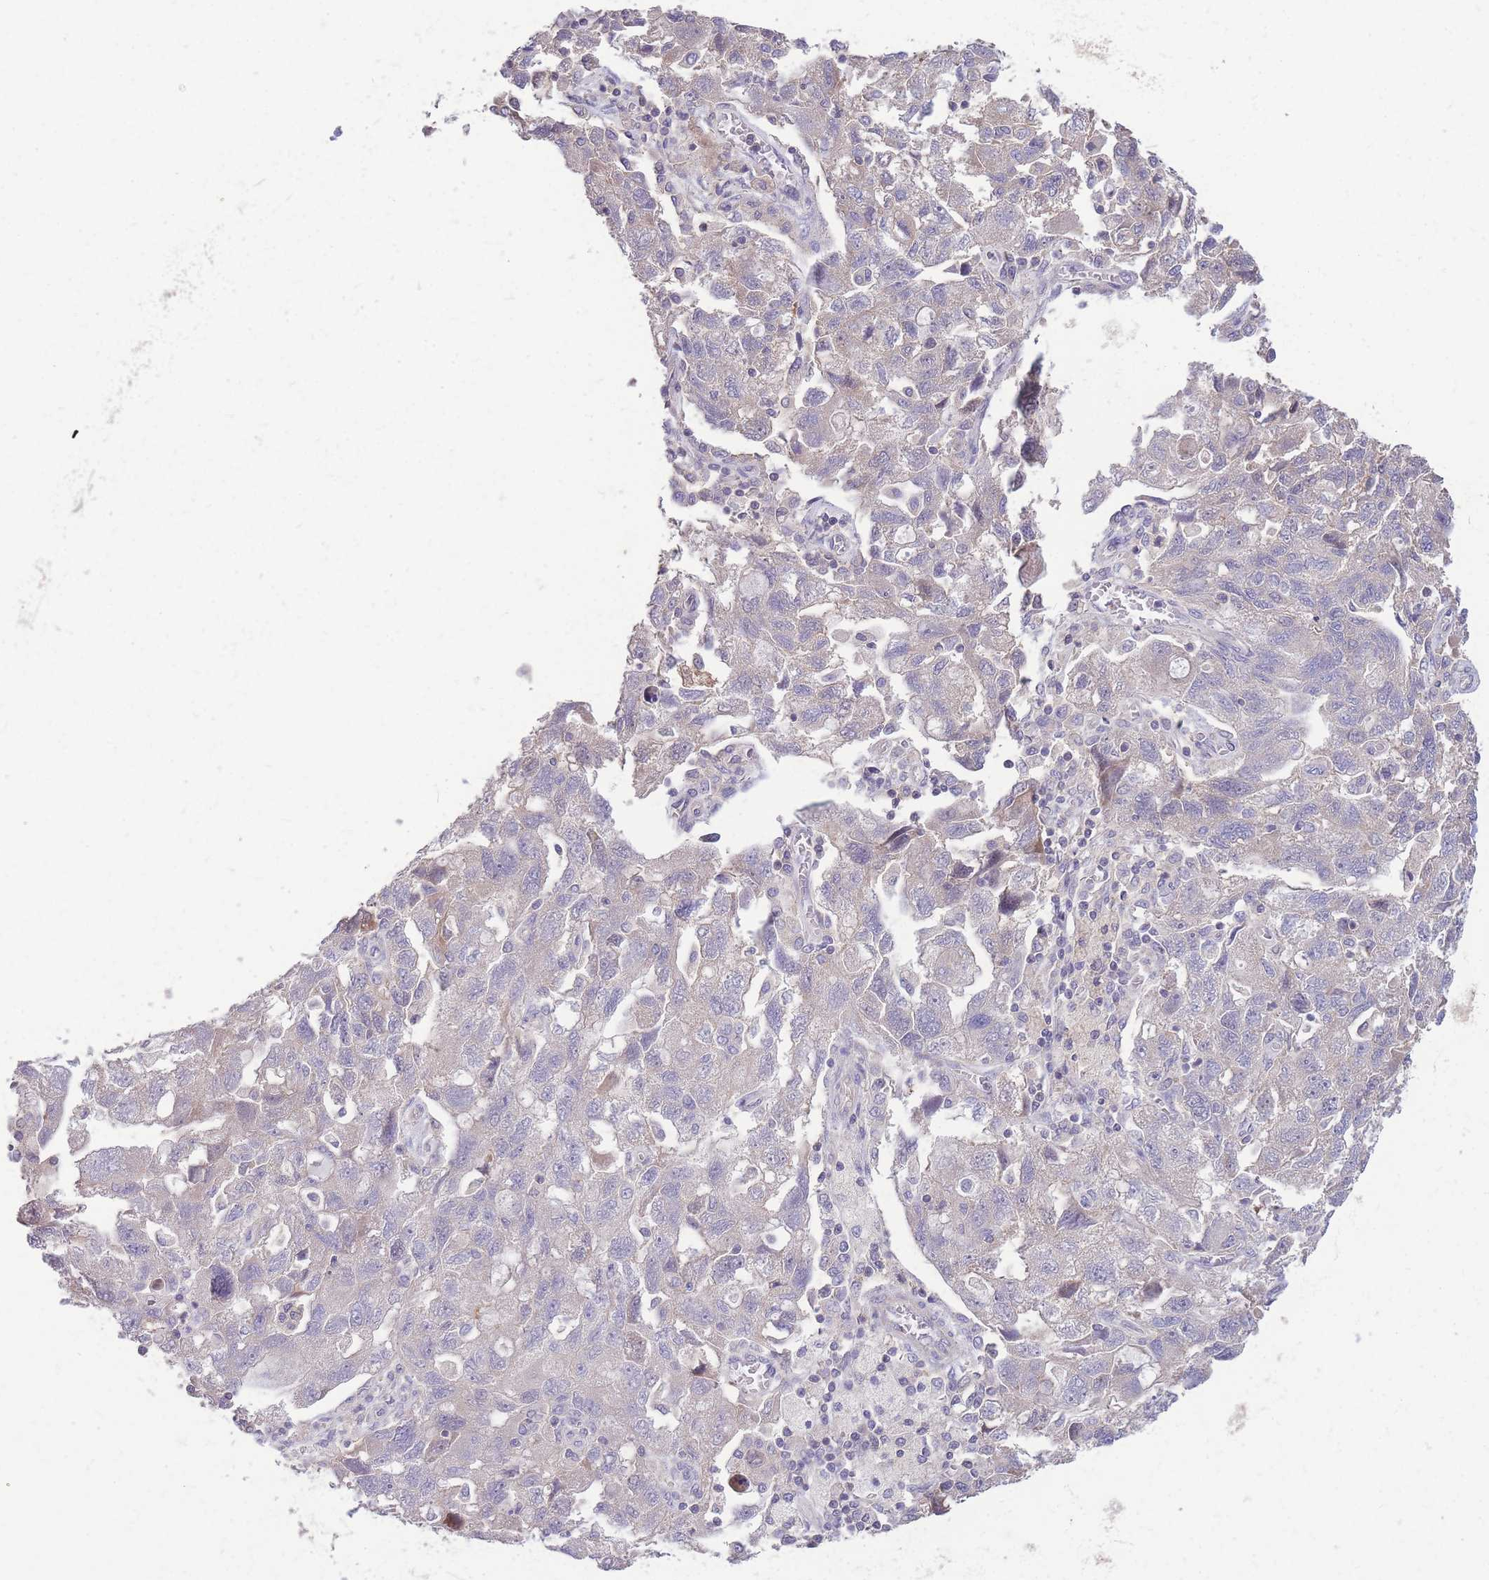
{"staining": {"intensity": "negative", "quantity": "none", "location": "none"}, "tissue": "ovarian cancer", "cell_type": "Tumor cells", "image_type": "cancer", "snomed": [{"axis": "morphology", "description": "Carcinoma, NOS"}, {"axis": "morphology", "description": "Cystadenocarcinoma, serous, NOS"}, {"axis": "topography", "description": "Ovary"}], "caption": "This is a histopathology image of immunohistochemistry staining of ovarian carcinoma, which shows no positivity in tumor cells.", "gene": "OR5T1", "patient": {"sex": "female", "age": 69}}